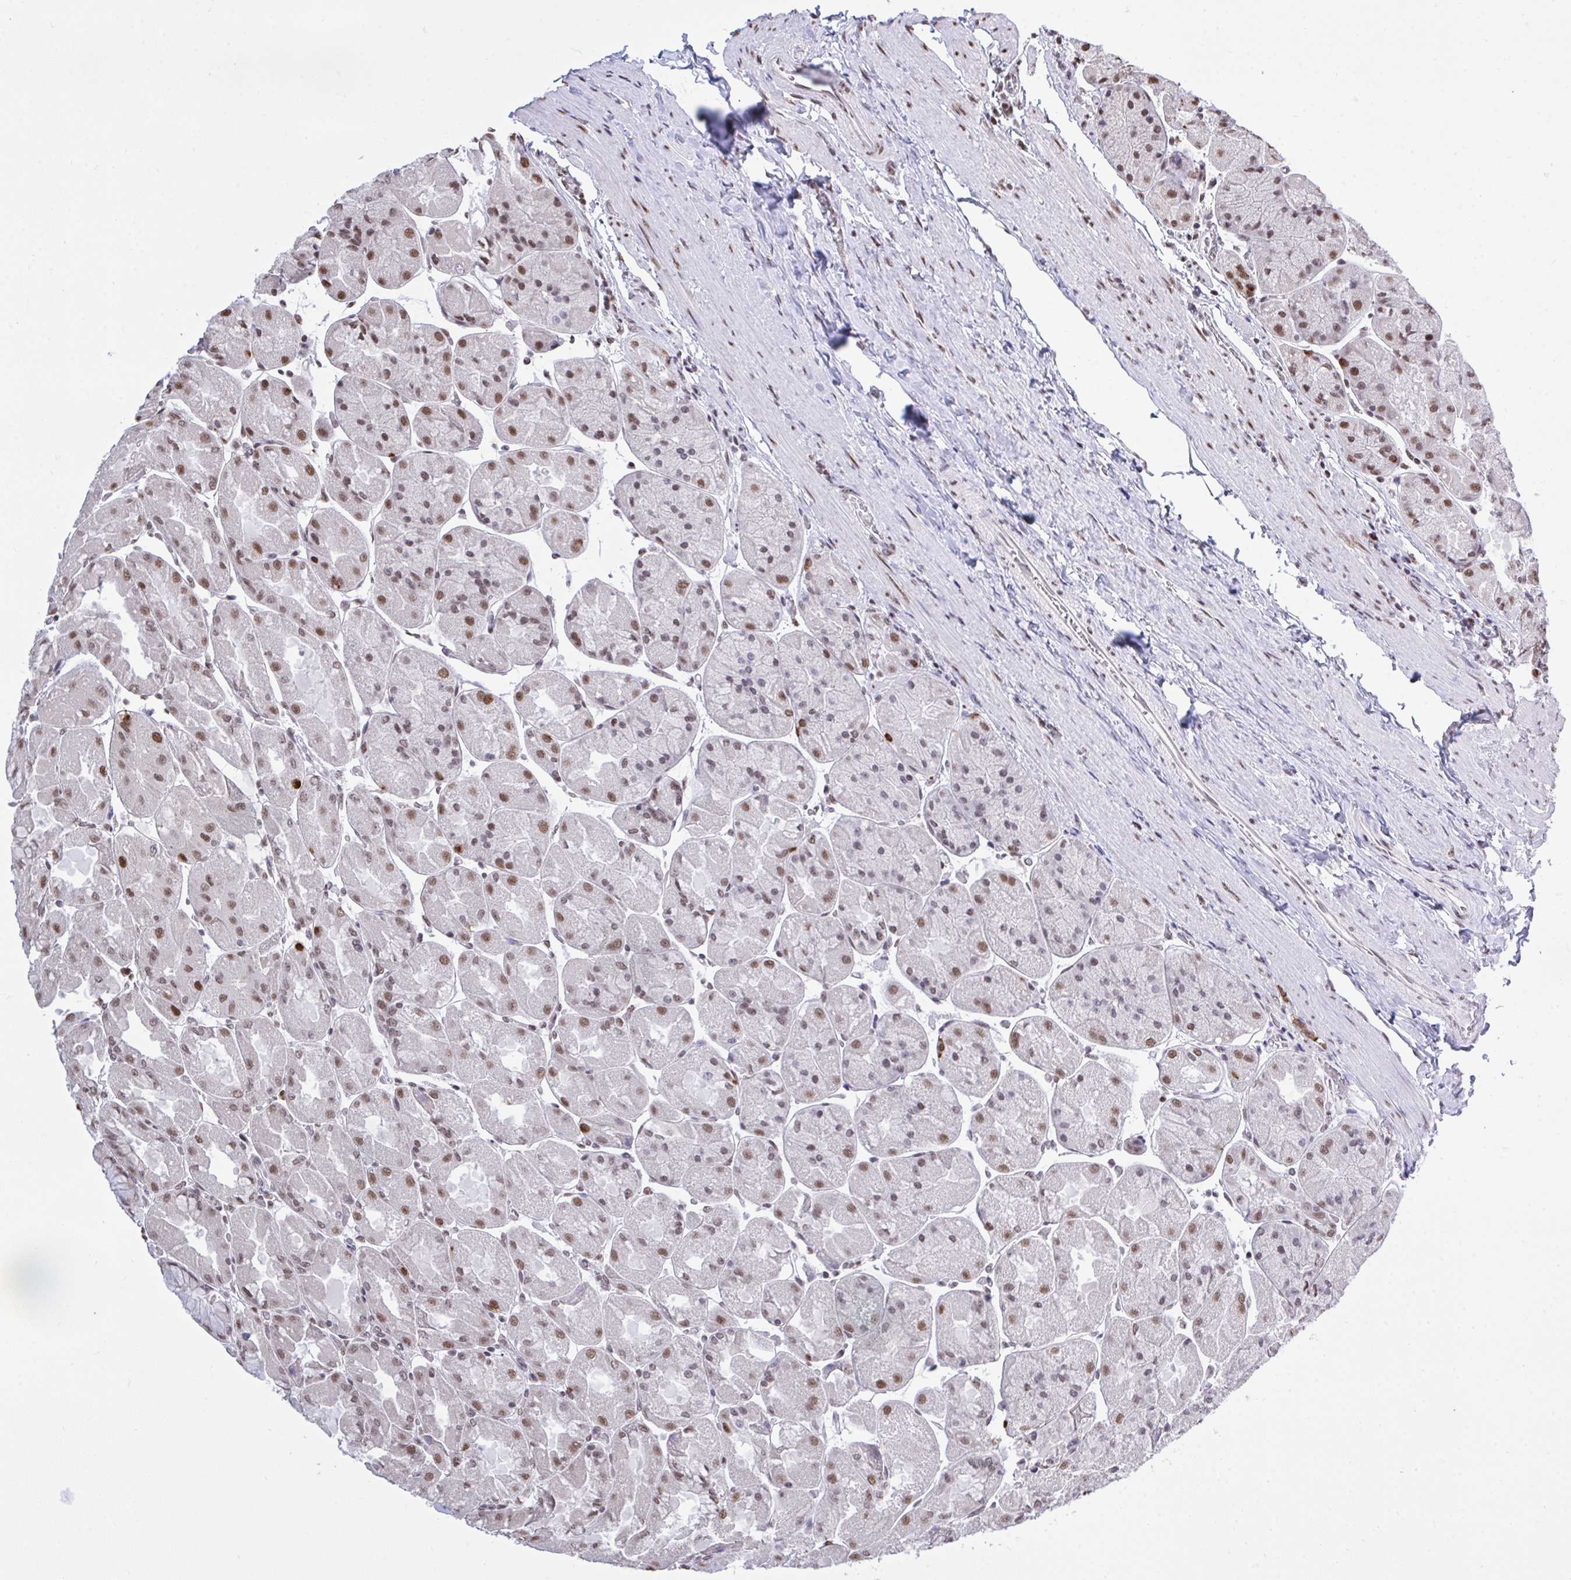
{"staining": {"intensity": "moderate", "quantity": ">75%", "location": "nuclear"}, "tissue": "stomach", "cell_type": "Glandular cells", "image_type": "normal", "snomed": [{"axis": "morphology", "description": "Normal tissue, NOS"}, {"axis": "topography", "description": "Stomach"}], "caption": "Protein staining by IHC reveals moderate nuclear positivity in approximately >75% of glandular cells in normal stomach.", "gene": "HNRNPDL", "patient": {"sex": "female", "age": 61}}